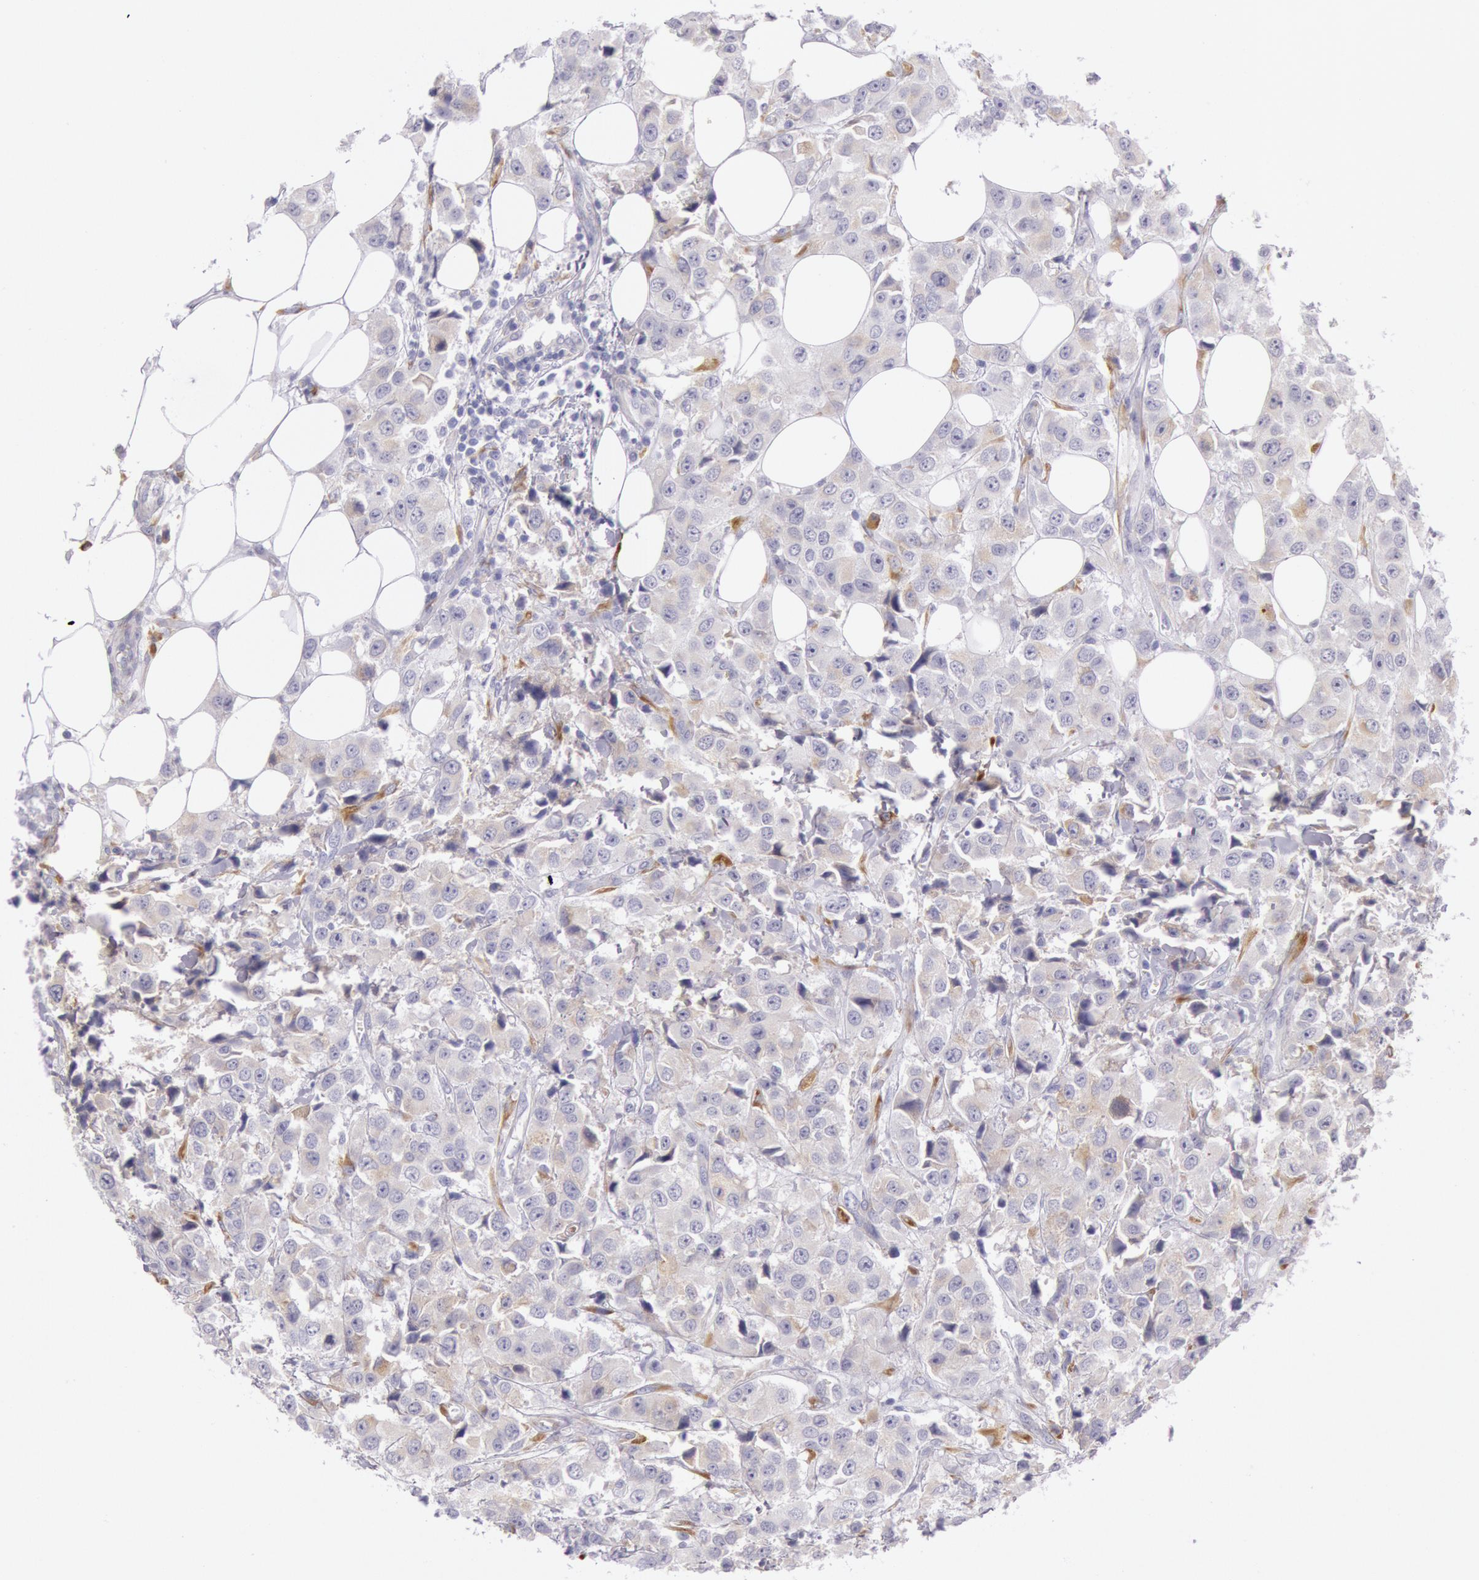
{"staining": {"intensity": "weak", "quantity": "25%-75%", "location": "cytoplasmic/membranous"}, "tissue": "breast cancer", "cell_type": "Tumor cells", "image_type": "cancer", "snomed": [{"axis": "morphology", "description": "Duct carcinoma"}, {"axis": "topography", "description": "Breast"}], "caption": "Breast cancer (intraductal carcinoma) stained with immunohistochemistry displays weak cytoplasmic/membranous positivity in about 25%-75% of tumor cells. Immunohistochemistry stains the protein of interest in brown and the nuclei are stained blue.", "gene": "CIDEB", "patient": {"sex": "female", "age": 58}}